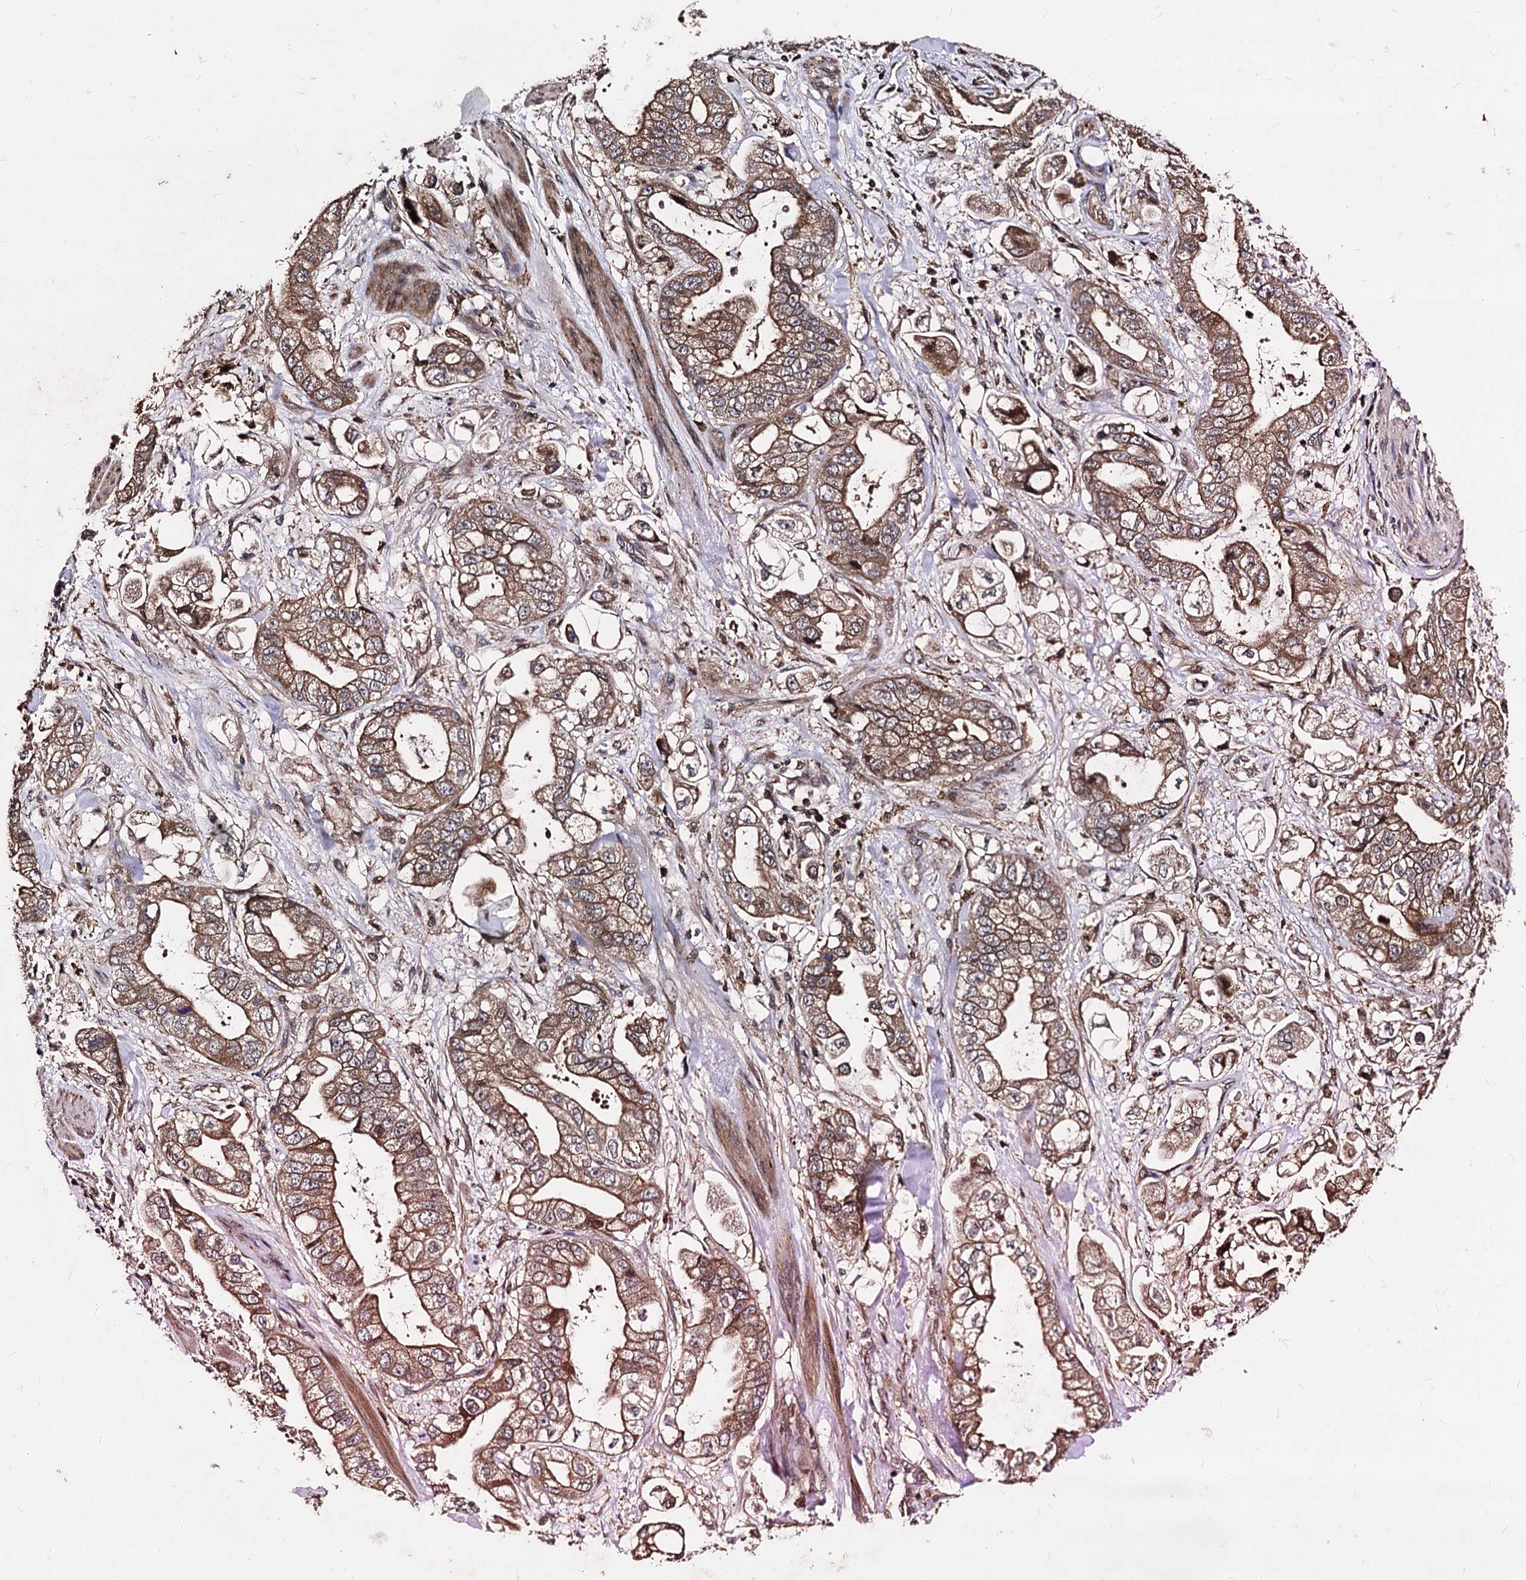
{"staining": {"intensity": "moderate", "quantity": ">75%", "location": "cytoplasmic/membranous"}, "tissue": "stomach cancer", "cell_type": "Tumor cells", "image_type": "cancer", "snomed": [{"axis": "morphology", "description": "Adenocarcinoma, NOS"}, {"axis": "topography", "description": "Stomach"}], "caption": "Immunohistochemistry image of human adenocarcinoma (stomach) stained for a protein (brown), which exhibits medium levels of moderate cytoplasmic/membranous expression in approximately >75% of tumor cells.", "gene": "BCL2L2", "patient": {"sex": "male", "age": 62}}